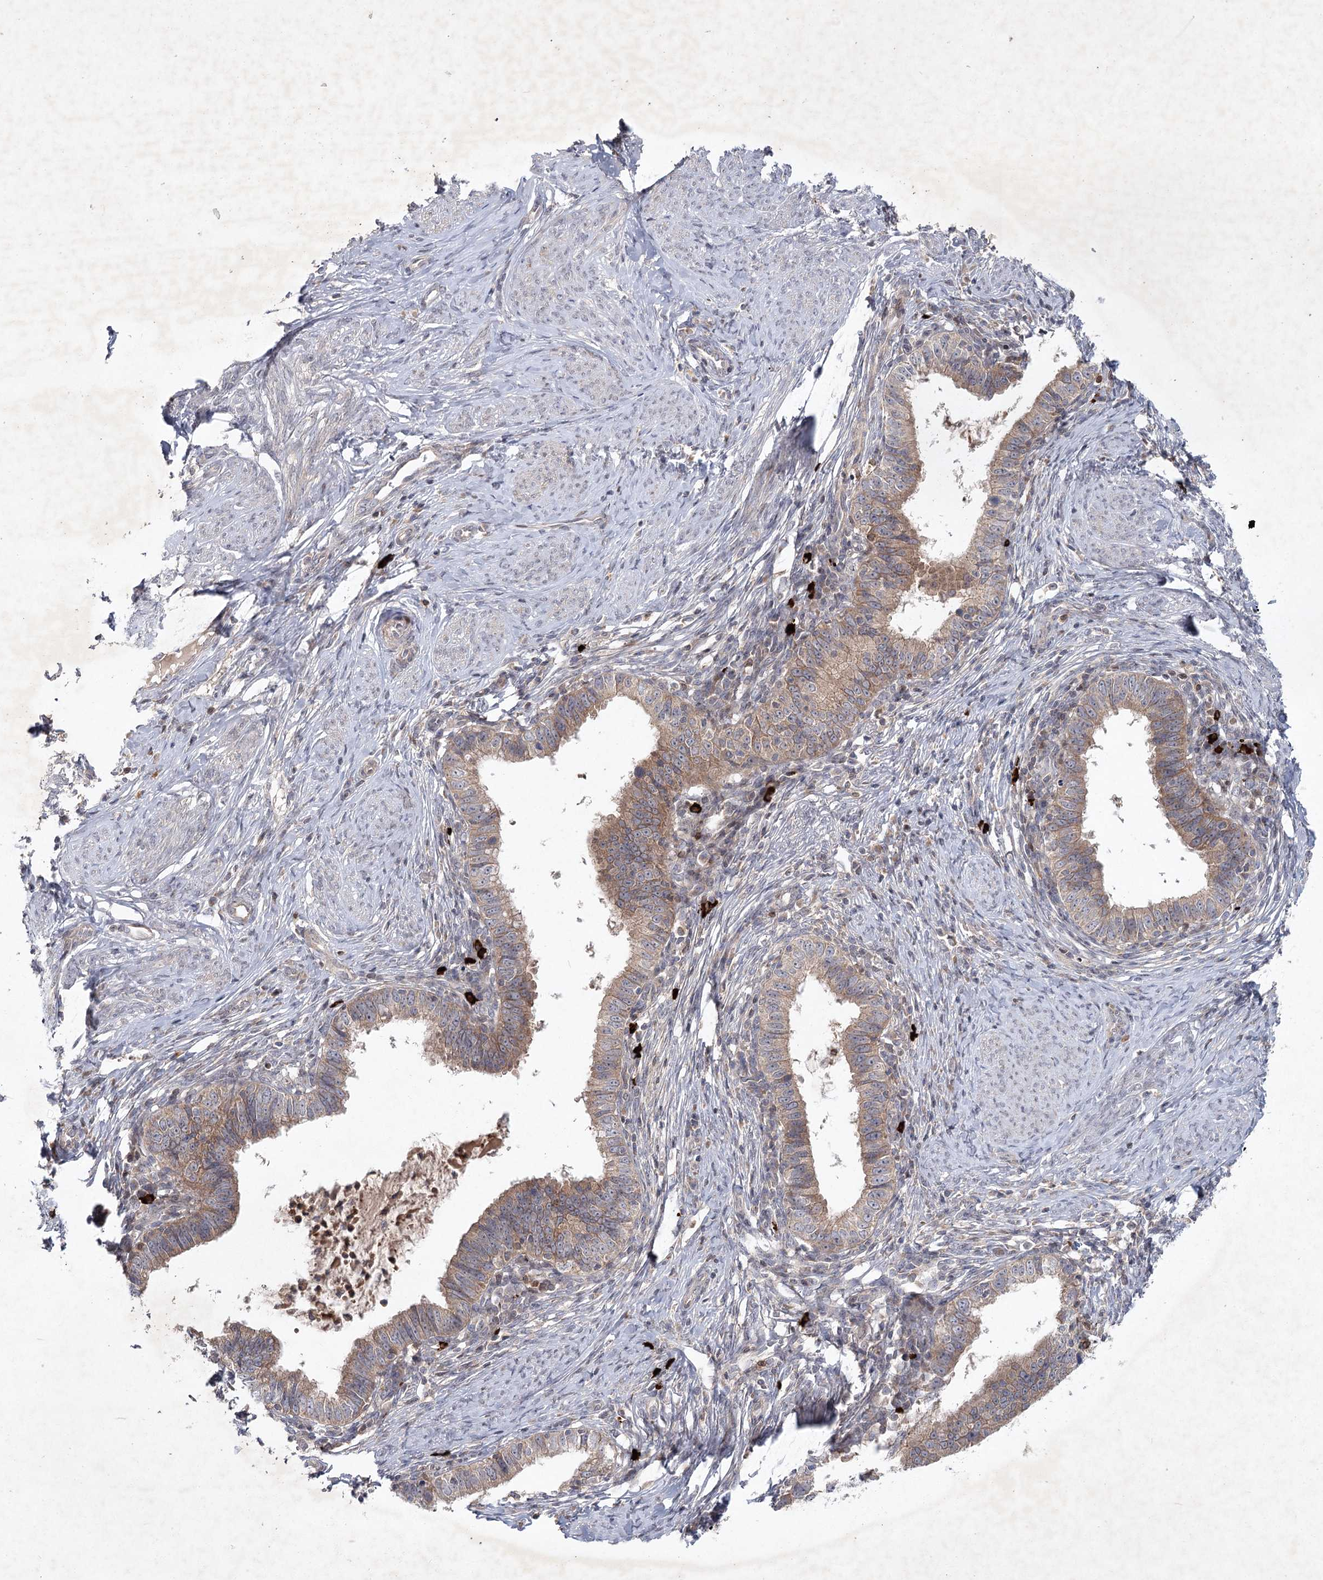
{"staining": {"intensity": "moderate", "quantity": ">75%", "location": "cytoplasmic/membranous"}, "tissue": "cervical cancer", "cell_type": "Tumor cells", "image_type": "cancer", "snomed": [{"axis": "morphology", "description": "Adenocarcinoma, NOS"}, {"axis": "topography", "description": "Cervix"}], "caption": "Protein expression analysis of human cervical adenocarcinoma reveals moderate cytoplasmic/membranous staining in about >75% of tumor cells.", "gene": "MAP3K13", "patient": {"sex": "female", "age": 36}}